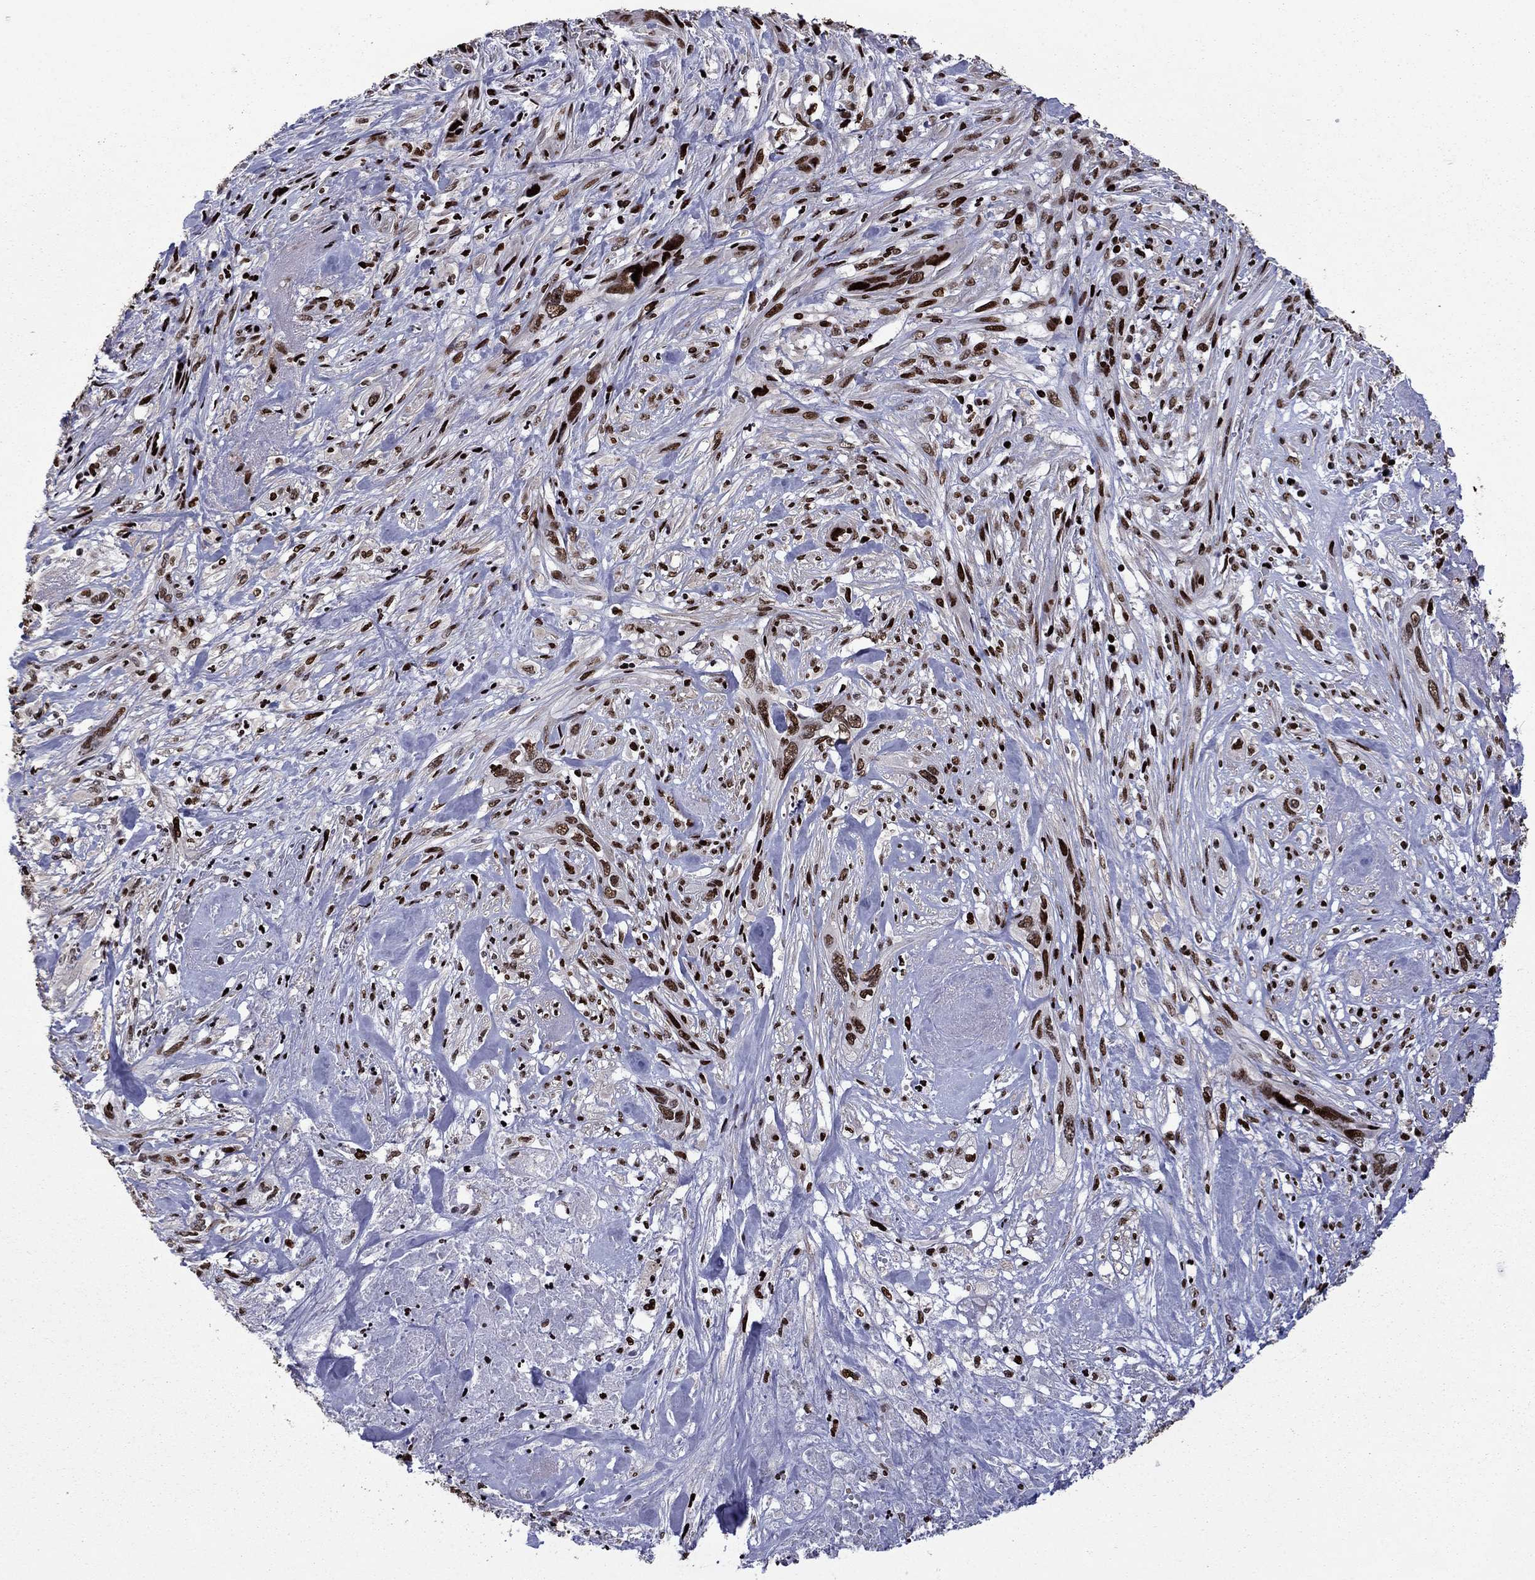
{"staining": {"intensity": "strong", "quantity": "25%-75%", "location": "nuclear"}, "tissue": "cervical cancer", "cell_type": "Tumor cells", "image_type": "cancer", "snomed": [{"axis": "morphology", "description": "Squamous cell carcinoma, NOS"}, {"axis": "topography", "description": "Cervix"}], "caption": "Brown immunohistochemical staining in human squamous cell carcinoma (cervical) displays strong nuclear positivity in approximately 25%-75% of tumor cells.", "gene": "LIMK1", "patient": {"sex": "female", "age": 57}}